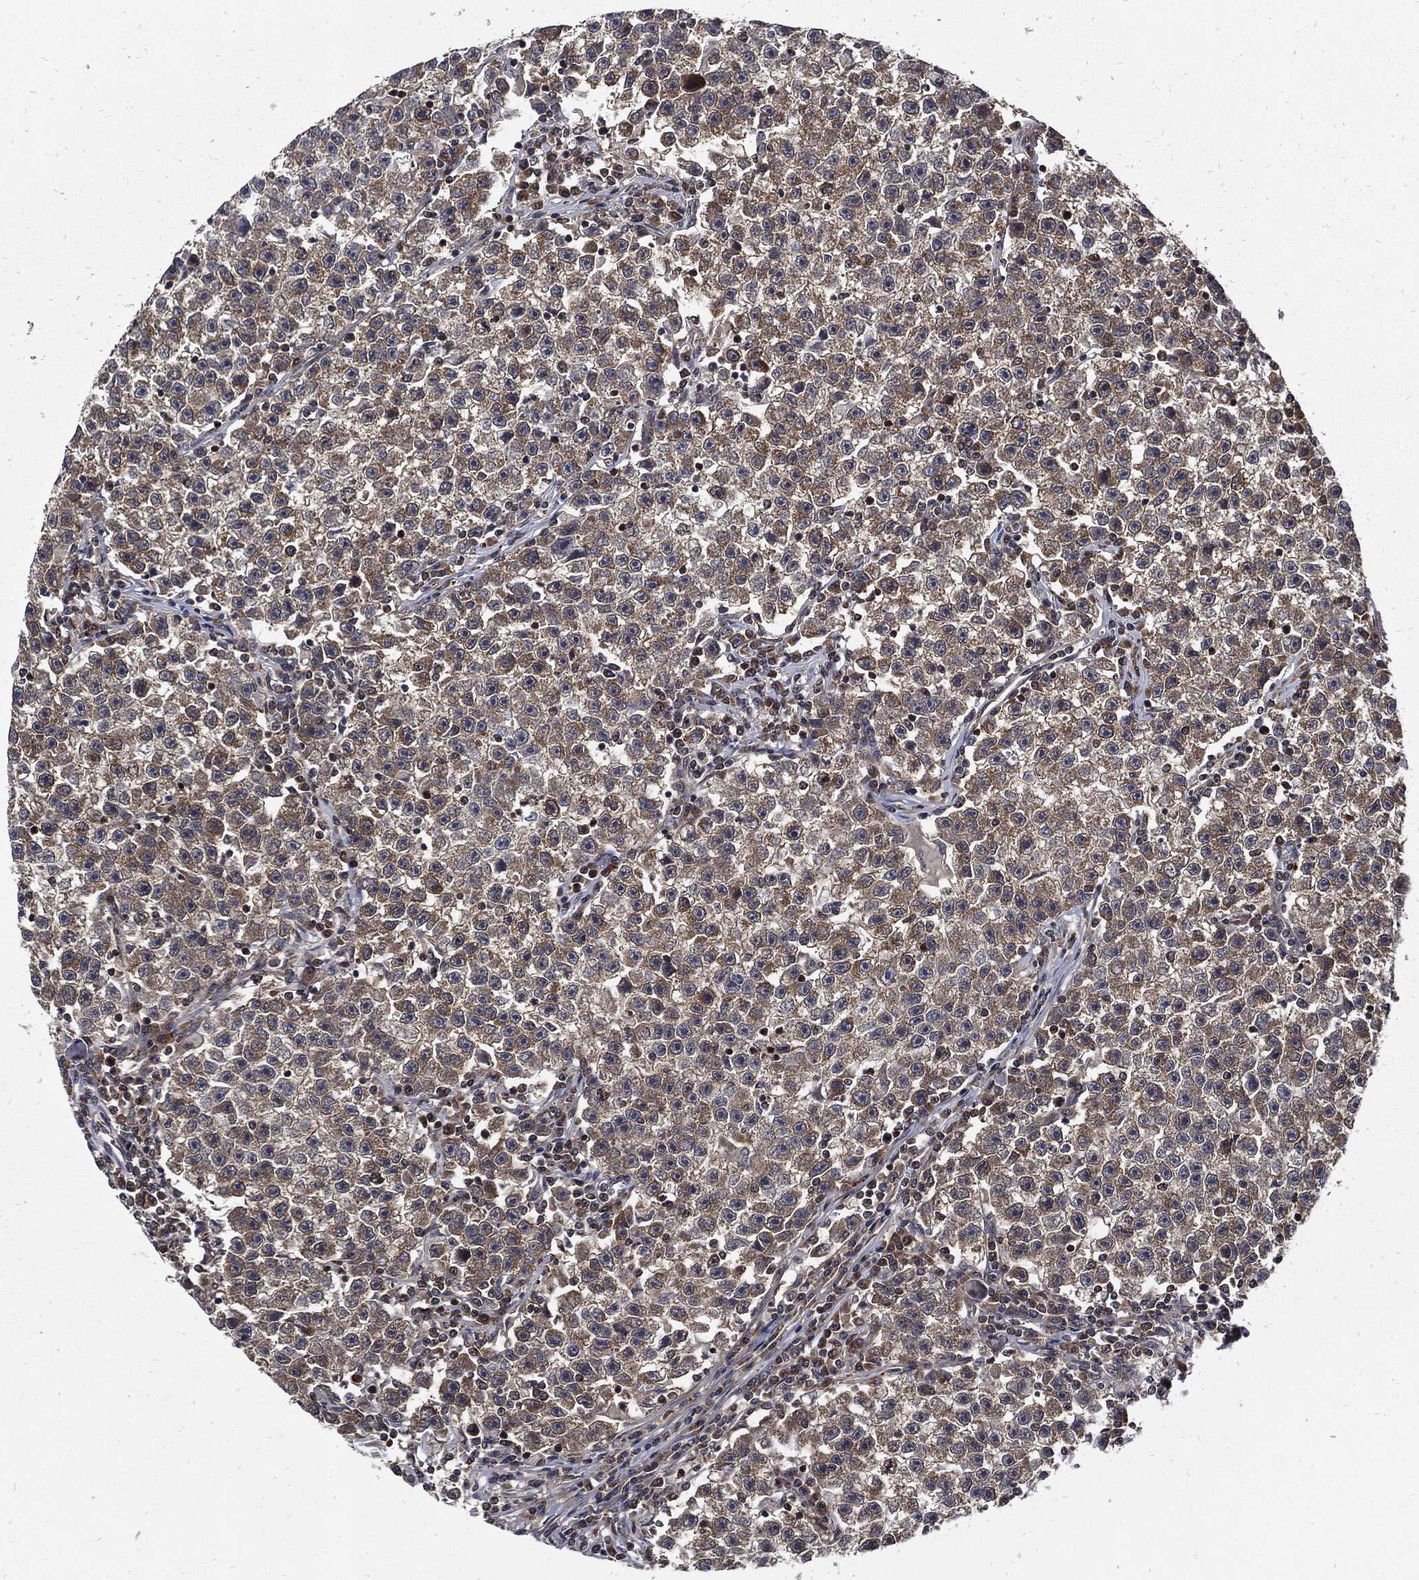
{"staining": {"intensity": "strong", "quantity": "<25%", "location": "cytoplasmic/membranous"}, "tissue": "testis cancer", "cell_type": "Tumor cells", "image_type": "cancer", "snomed": [{"axis": "morphology", "description": "Seminoma, NOS"}, {"axis": "topography", "description": "Testis"}], "caption": "Testis seminoma tissue demonstrates strong cytoplasmic/membranous positivity in about <25% of tumor cells, visualized by immunohistochemistry.", "gene": "CLU", "patient": {"sex": "male", "age": 22}}